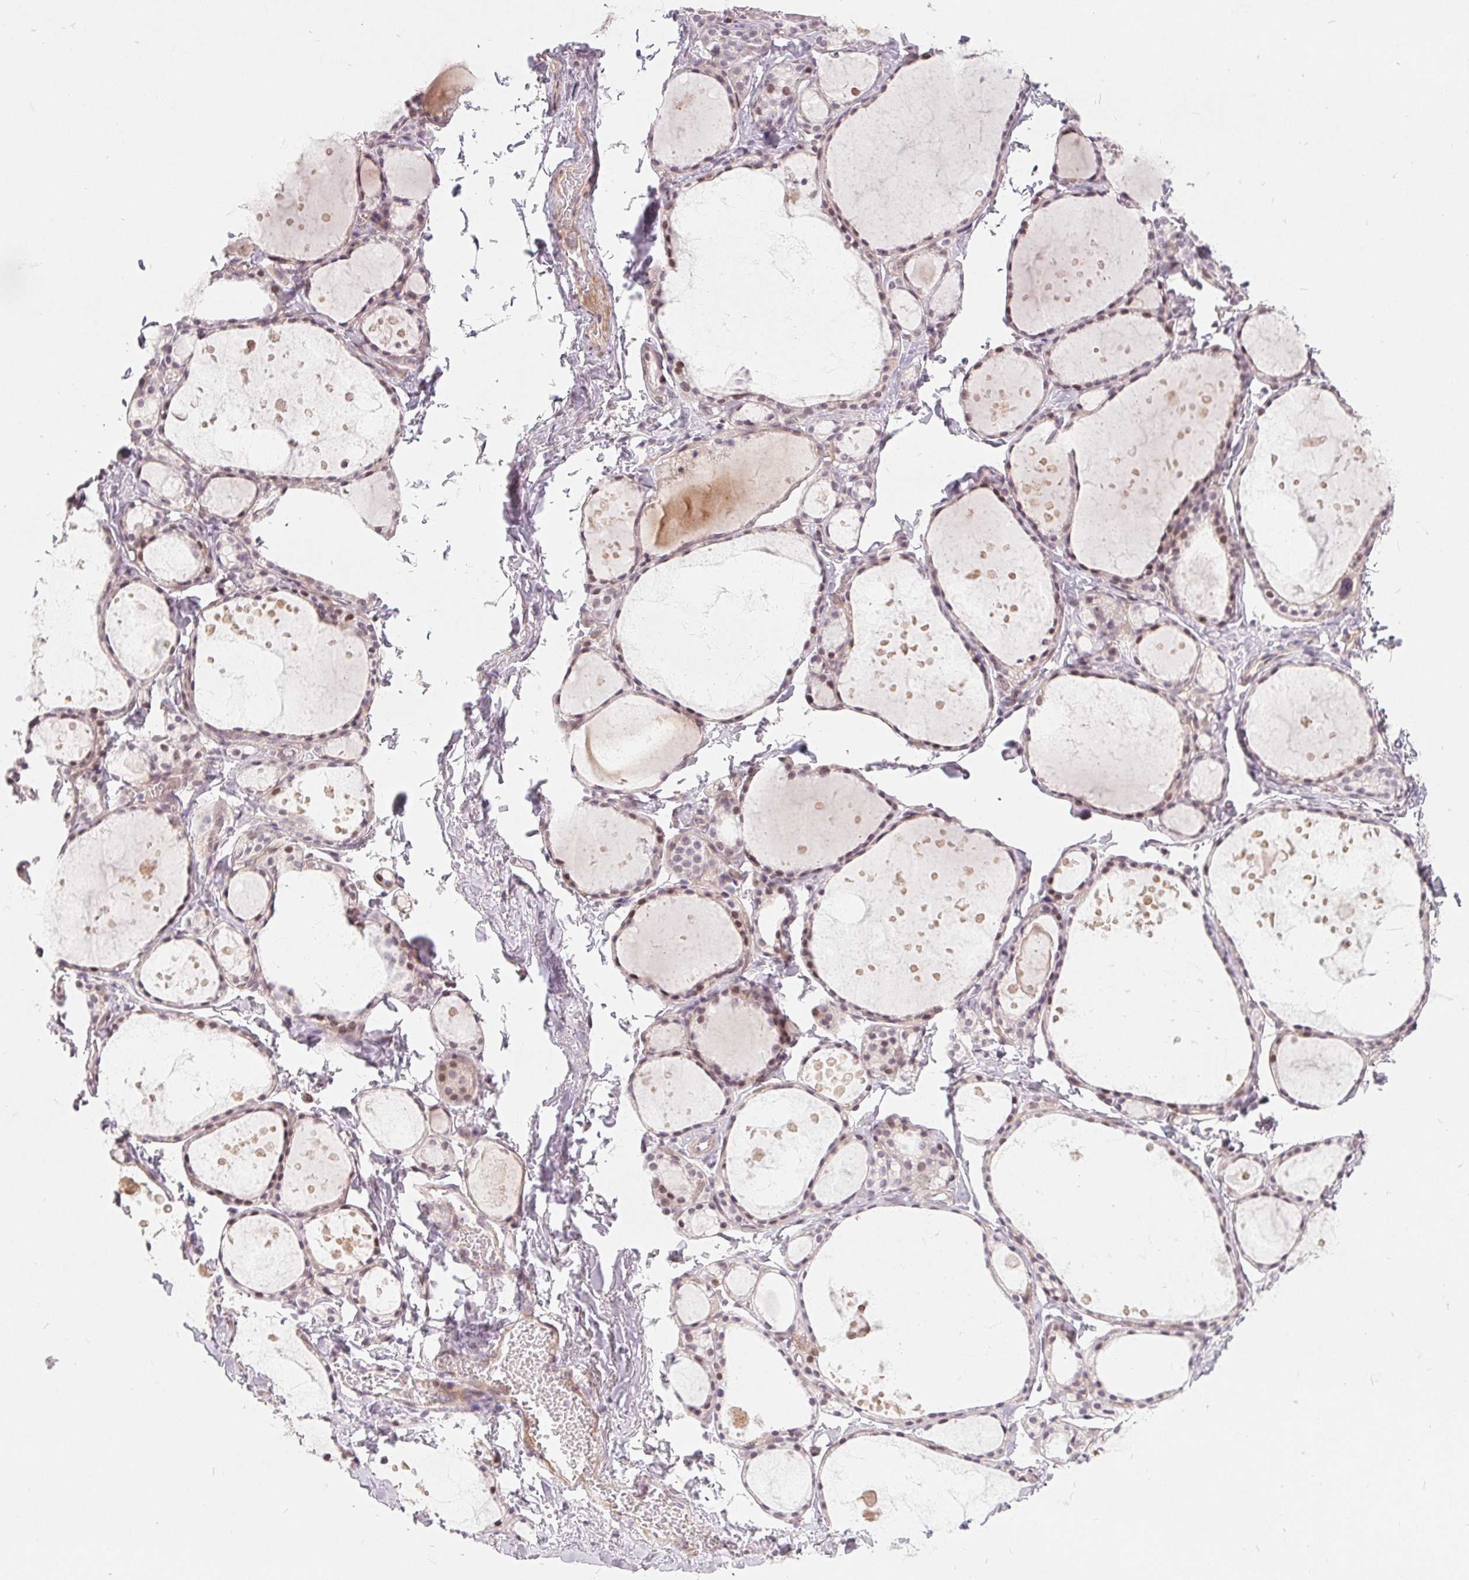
{"staining": {"intensity": "moderate", "quantity": "<25%", "location": "nuclear"}, "tissue": "thyroid gland", "cell_type": "Glandular cells", "image_type": "normal", "snomed": [{"axis": "morphology", "description": "Normal tissue, NOS"}, {"axis": "topography", "description": "Thyroid gland"}], "caption": "Human thyroid gland stained with a brown dye exhibits moderate nuclear positive staining in about <25% of glandular cells.", "gene": "NRG2", "patient": {"sex": "male", "age": 68}}